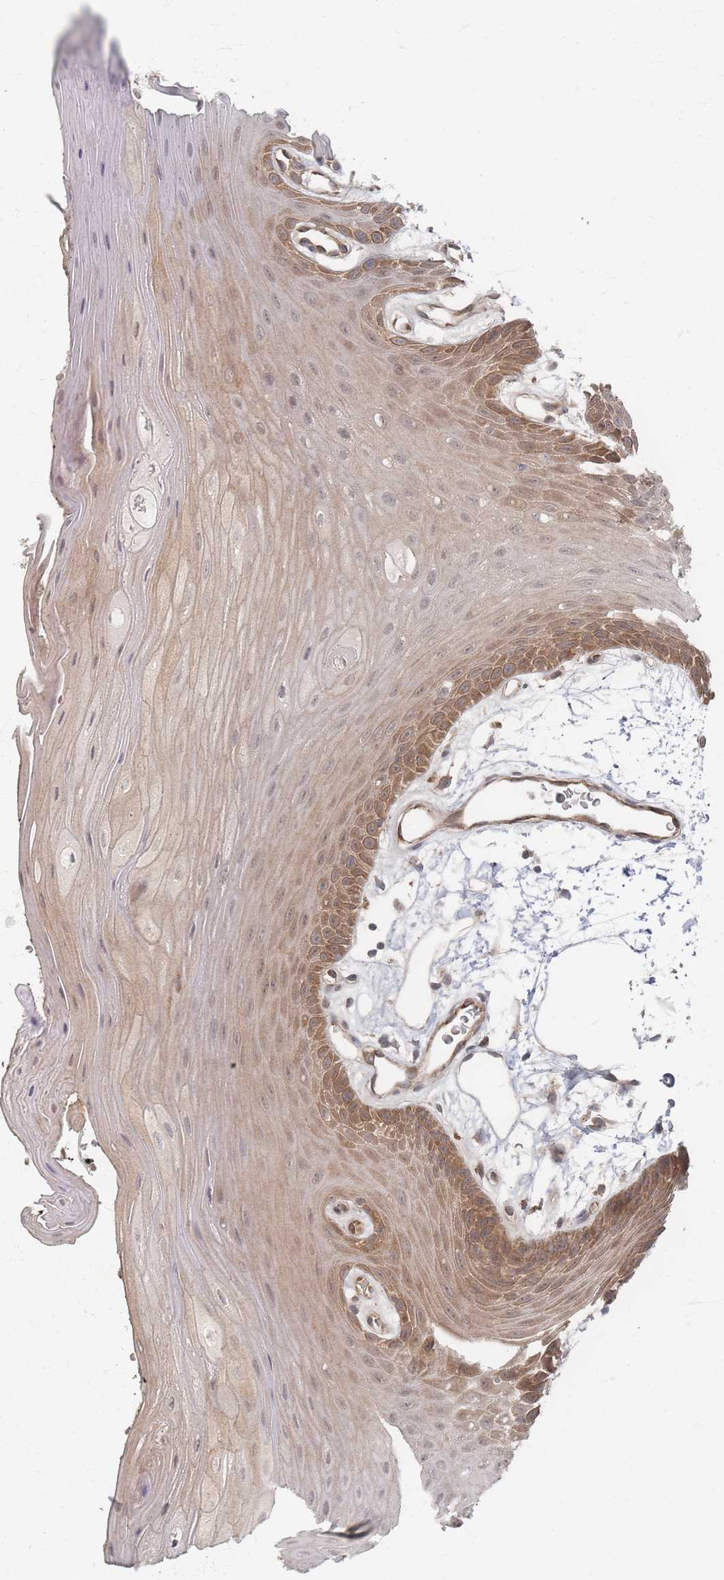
{"staining": {"intensity": "moderate", "quantity": "25%-75%", "location": "cytoplasmic/membranous"}, "tissue": "oral mucosa", "cell_type": "Squamous epithelial cells", "image_type": "normal", "snomed": [{"axis": "morphology", "description": "Normal tissue, NOS"}, {"axis": "topography", "description": "Oral tissue"}, {"axis": "topography", "description": "Tounge, NOS"}], "caption": "Normal oral mucosa was stained to show a protein in brown. There is medium levels of moderate cytoplasmic/membranous positivity in approximately 25%-75% of squamous epithelial cells.", "gene": "PSMD9", "patient": {"sex": "female", "age": 59}}